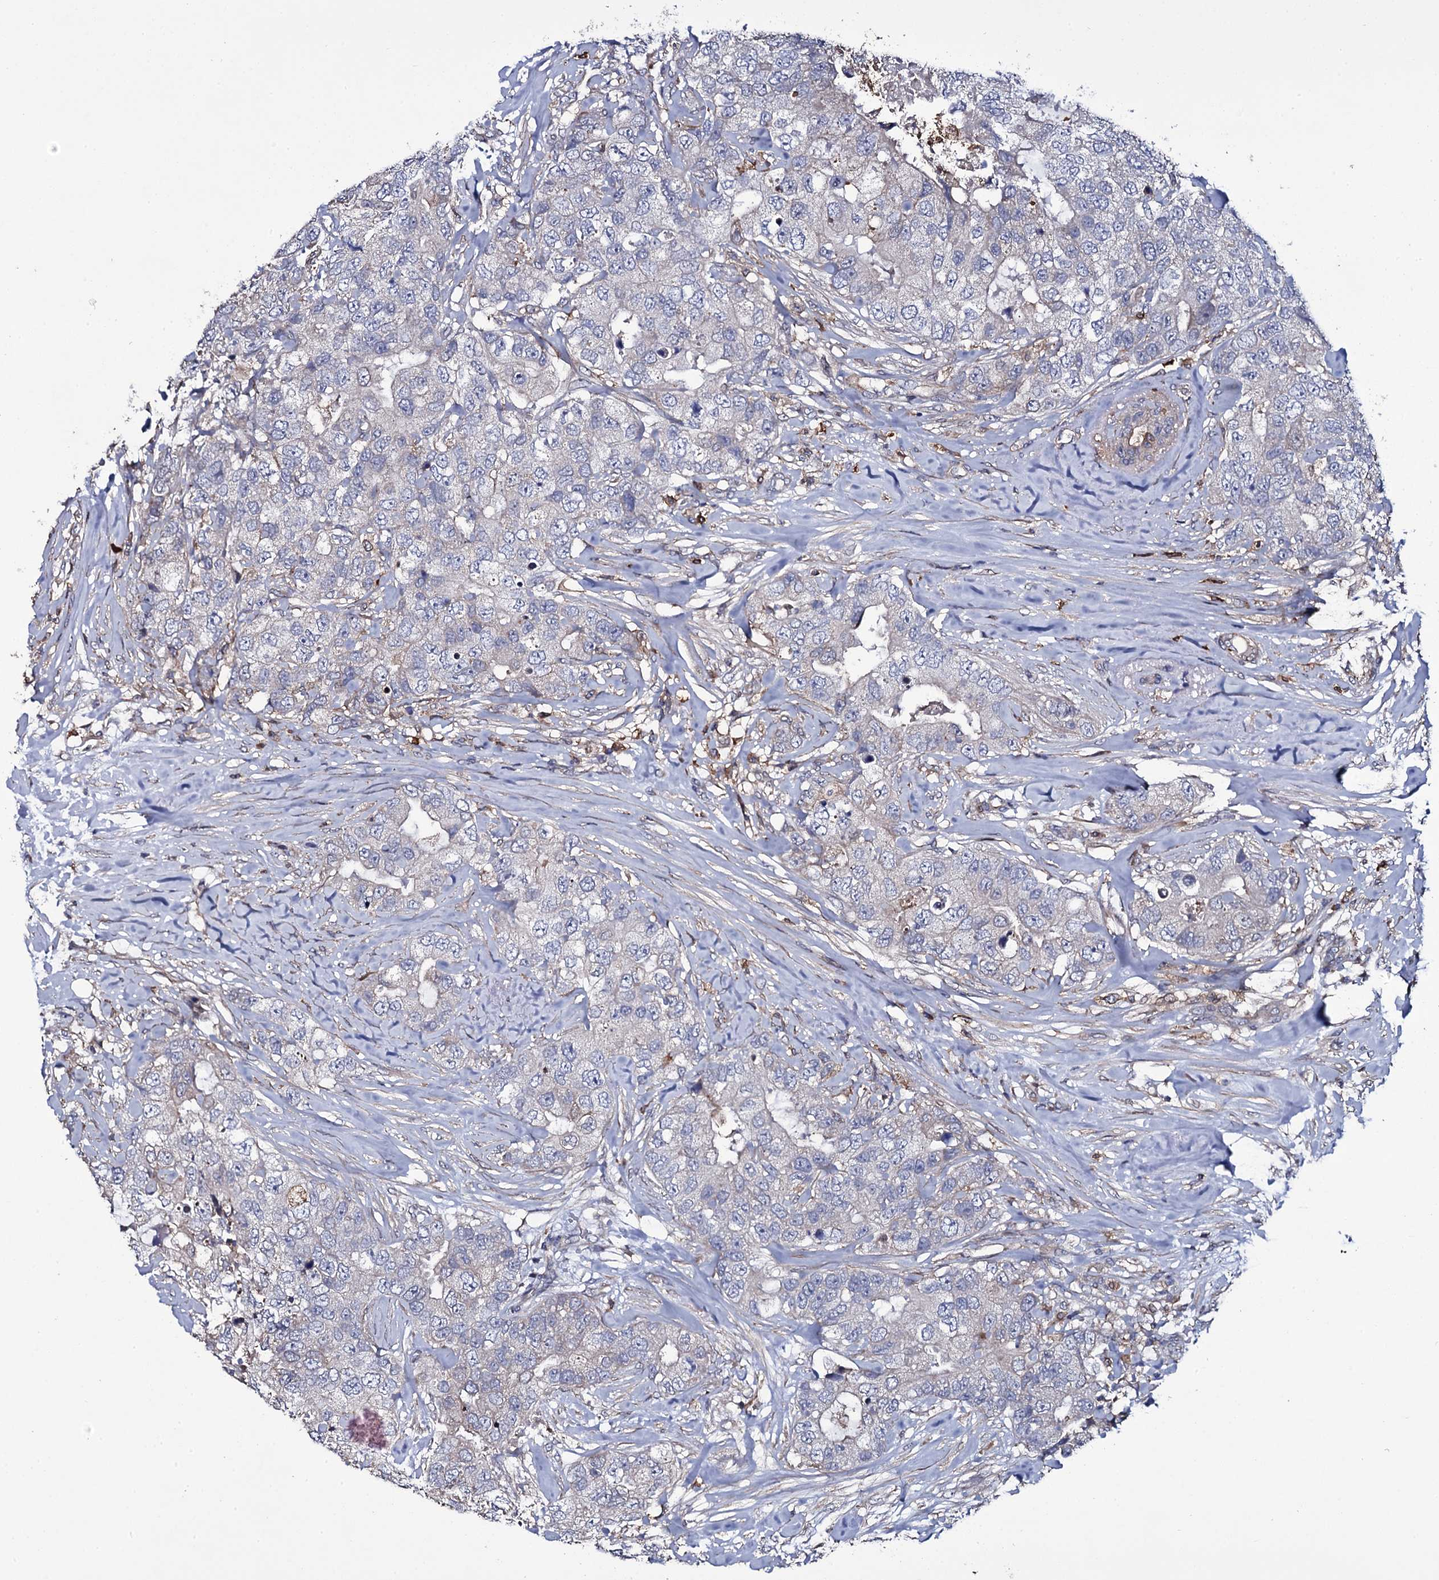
{"staining": {"intensity": "negative", "quantity": "none", "location": "none"}, "tissue": "breast cancer", "cell_type": "Tumor cells", "image_type": "cancer", "snomed": [{"axis": "morphology", "description": "Duct carcinoma"}, {"axis": "topography", "description": "Breast"}], "caption": "The immunohistochemistry photomicrograph has no significant expression in tumor cells of breast infiltrating ductal carcinoma tissue.", "gene": "TTC23", "patient": {"sex": "female", "age": 62}}